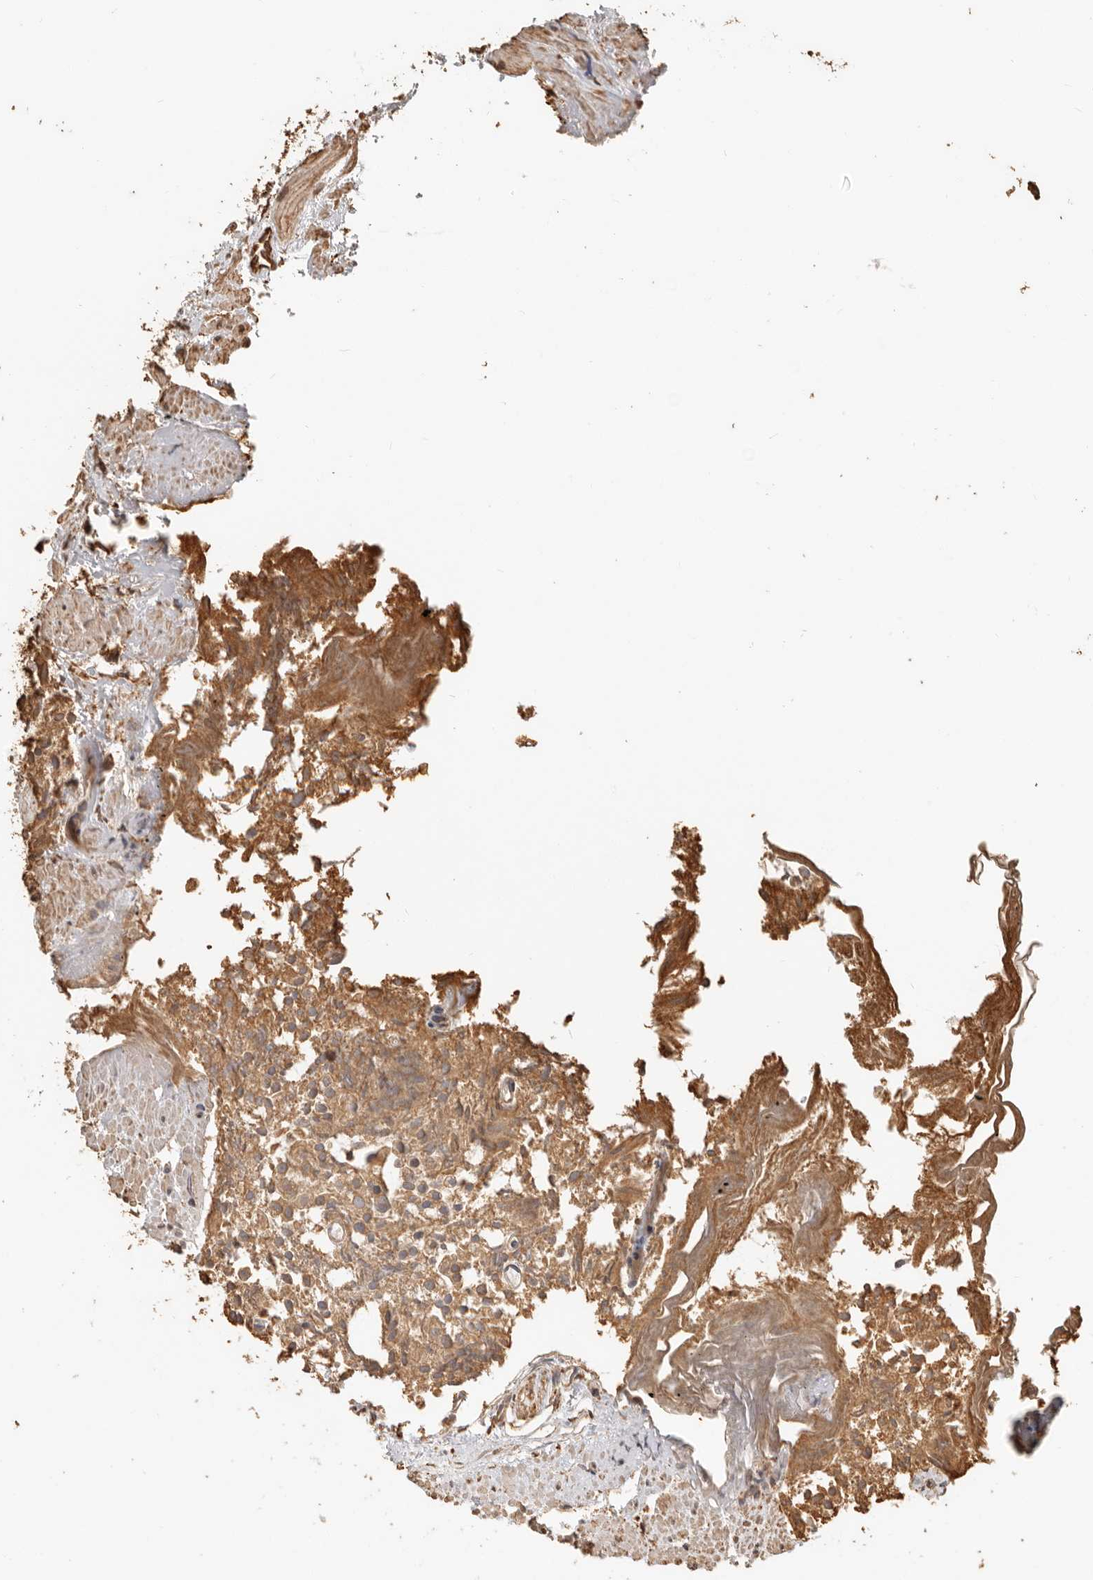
{"staining": {"intensity": "moderate", "quantity": ">75%", "location": "cytoplasmic/membranous"}, "tissue": "prostate cancer", "cell_type": "Tumor cells", "image_type": "cancer", "snomed": [{"axis": "morphology", "description": "Adenocarcinoma, Low grade"}, {"axis": "topography", "description": "Prostate"}], "caption": "High-power microscopy captured an IHC photomicrograph of adenocarcinoma (low-grade) (prostate), revealing moderate cytoplasmic/membranous expression in about >75% of tumor cells.", "gene": "ARHGEF10L", "patient": {"sex": "male", "age": 88}}